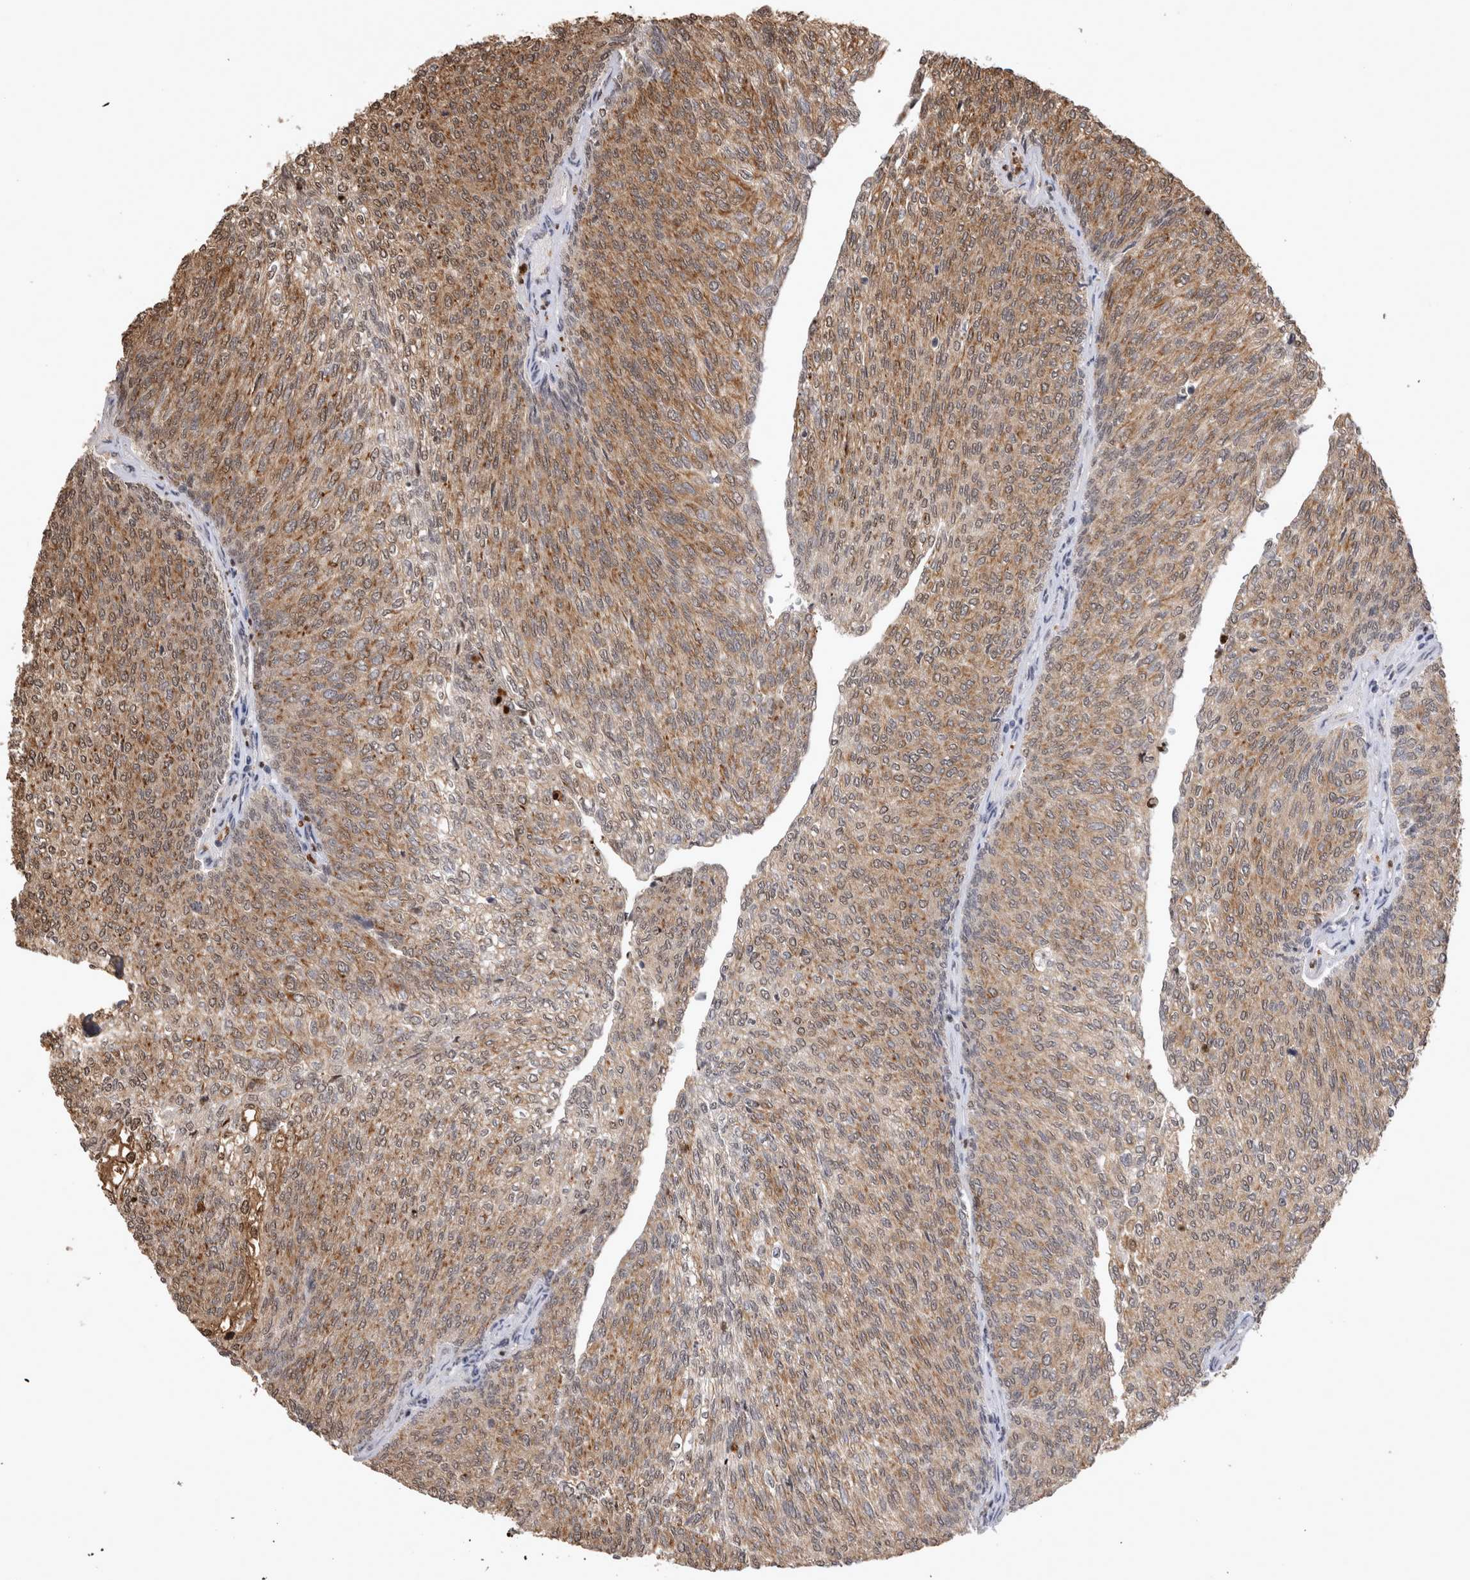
{"staining": {"intensity": "moderate", "quantity": ">75%", "location": "cytoplasmic/membranous,nuclear"}, "tissue": "urothelial cancer", "cell_type": "Tumor cells", "image_type": "cancer", "snomed": [{"axis": "morphology", "description": "Urothelial carcinoma, Low grade"}, {"axis": "topography", "description": "Urinary bladder"}], "caption": "Moderate cytoplasmic/membranous and nuclear positivity for a protein is seen in about >75% of tumor cells of low-grade urothelial carcinoma using IHC.", "gene": "PAK4", "patient": {"sex": "female", "age": 79}}